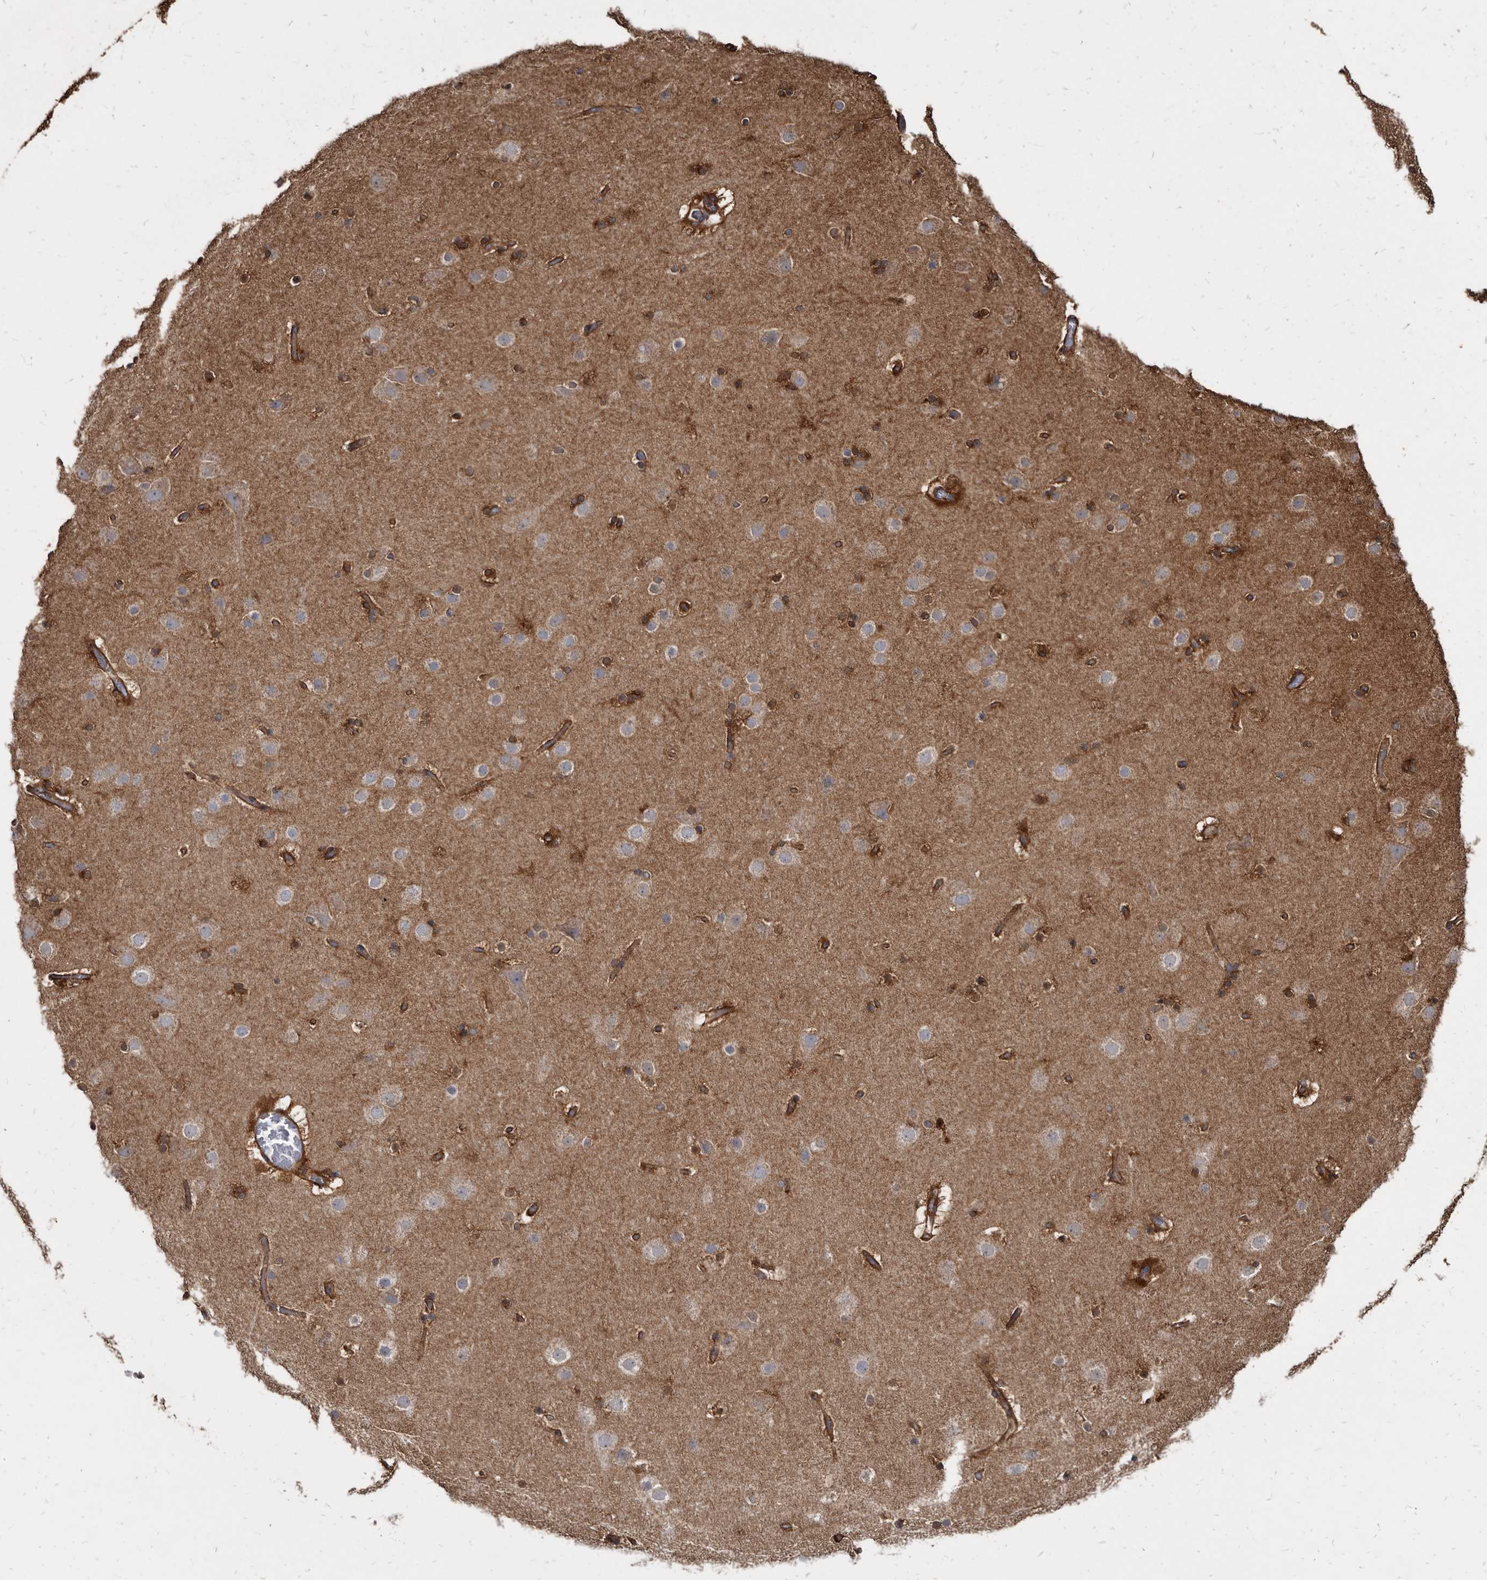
{"staining": {"intensity": "moderate", "quantity": ">75%", "location": "cytoplasmic/membranous"}, "tissue": "cerebral cortex", "cell_type": "Endothelial cells", "image_type": "normal", "snomed": [{"axis": "morphology", "description": "Normal tissue, NOS"}, {"axis": "topography", "description": "Cerebral cortex"}], "caption": "Immunohistochemistry (IHC) image of normal human cerebral cortex stained for a protein (brown), which reveals medium levels of moderate cytoplasmic/membranous staining in about >75% of endothelial cells.", "gene": "KCTD20", "patient": {"sex": "male", "age": 57}}